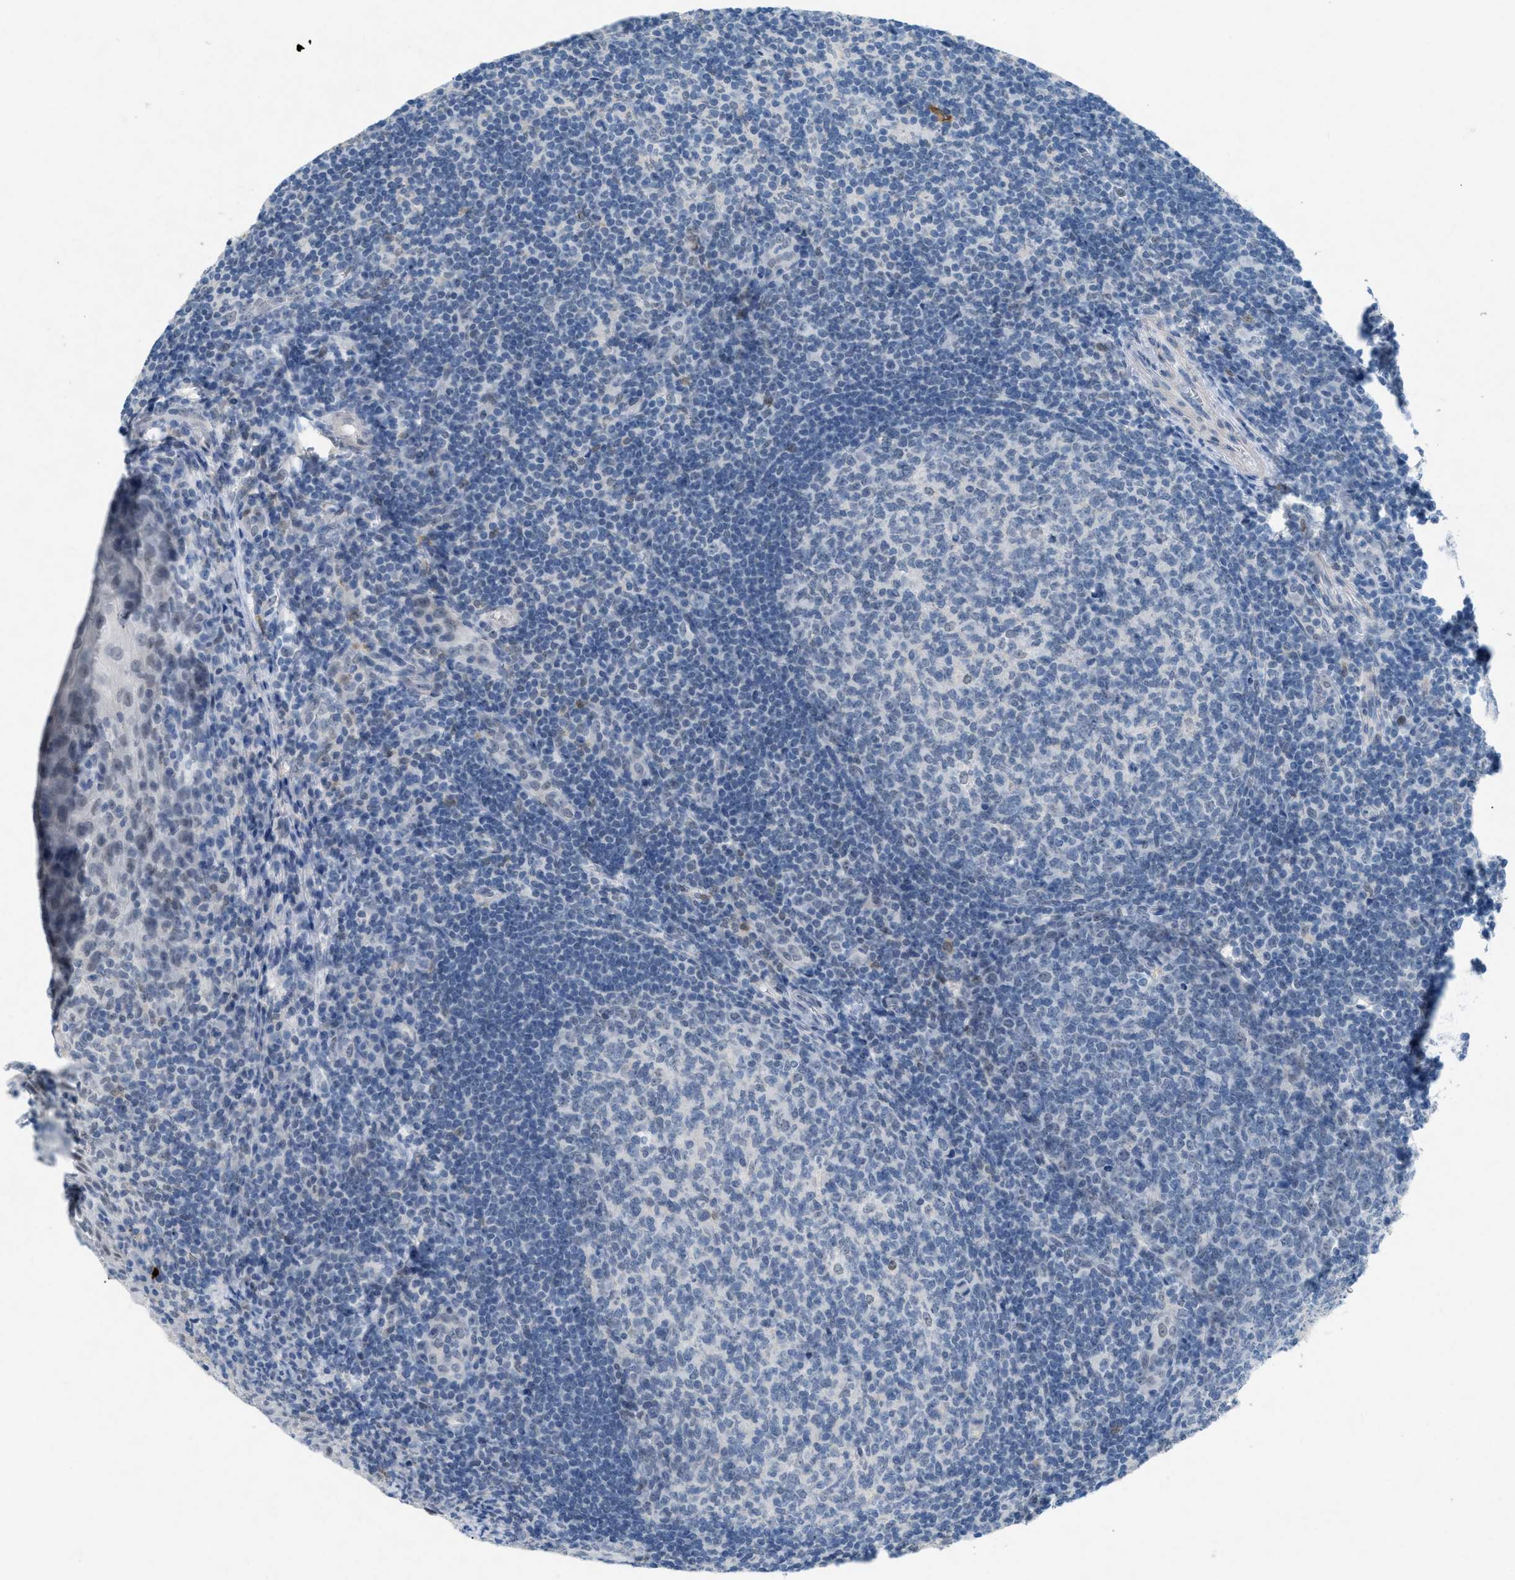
{"staining": {"intensity": "negative", "quantity": "none", "location": "none"}, "tissue": "tonsil", "cell_type": "Germinal center cells", "image_type": "normal", "snomed": [{"axis": "morphology", "description": "Normal tissue, NOS"}, {"axis": "topography", "description": "Tonsil"}], "caption": "Tonsil stained for a protein using IHC exhibits no positivity germinal center cells.", "gene": "TASOR", "patient": {"sex": "male", "age": 37}}